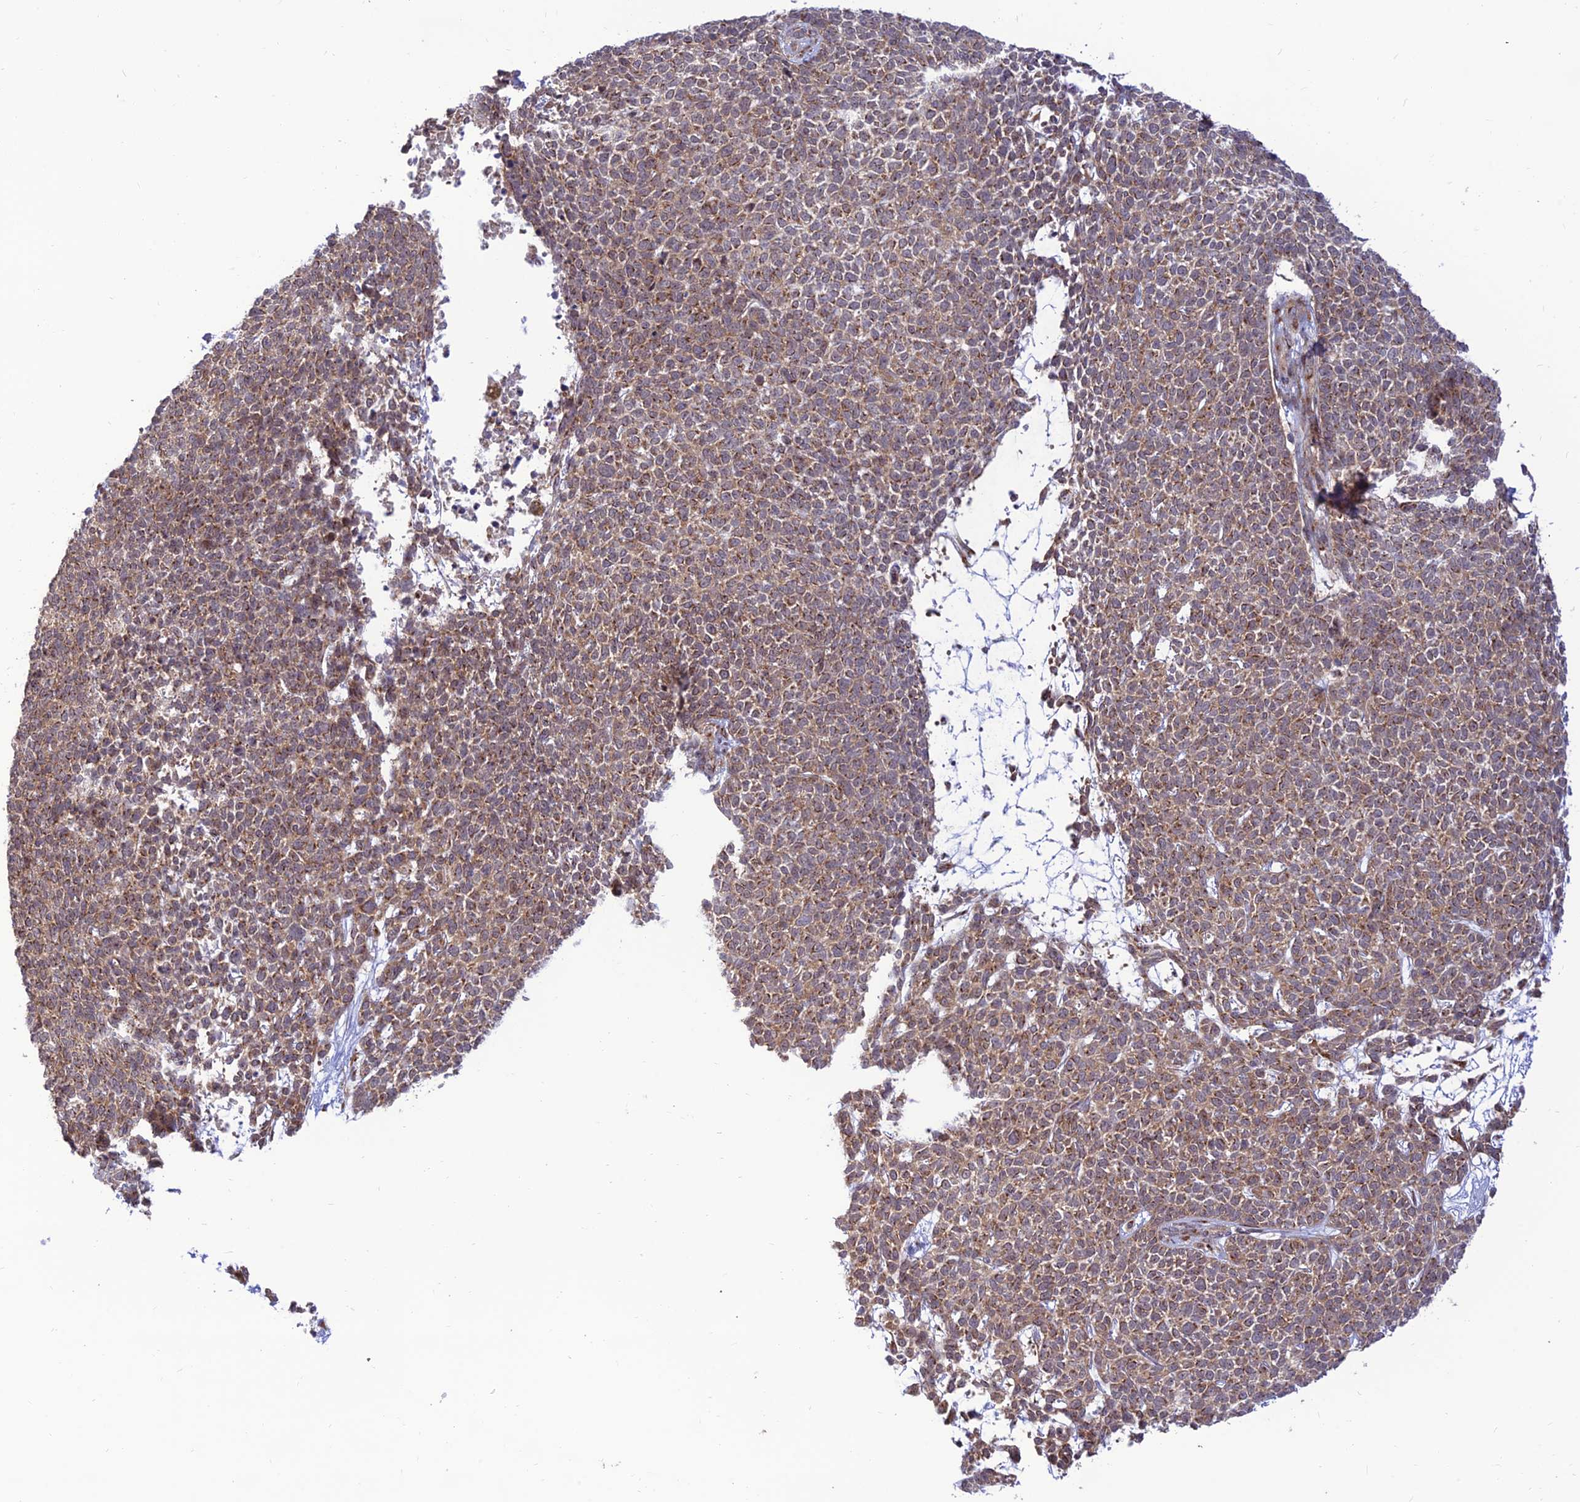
{"staining": {"intensity": "weak", "quantity": ">75%", "location": "cytoplasmic/membranous"}, "tissue": "skin cancer", "cell_type": "Tumor cells", "image_type": "cancer", "snomed": [{"axis": "morphology", "description": "Basal cell carcinoma"}, {"axis": "topography", "description": "Skin"}], "caption": "Immunohistochemical staining of human skin basal cell carcinoma reveals weak cytoplasmic/membranous protein expression in approximately >75% of tumor cells.", "gene": "GOLGA3", "patient": {"sex": "female", "age": 84}}